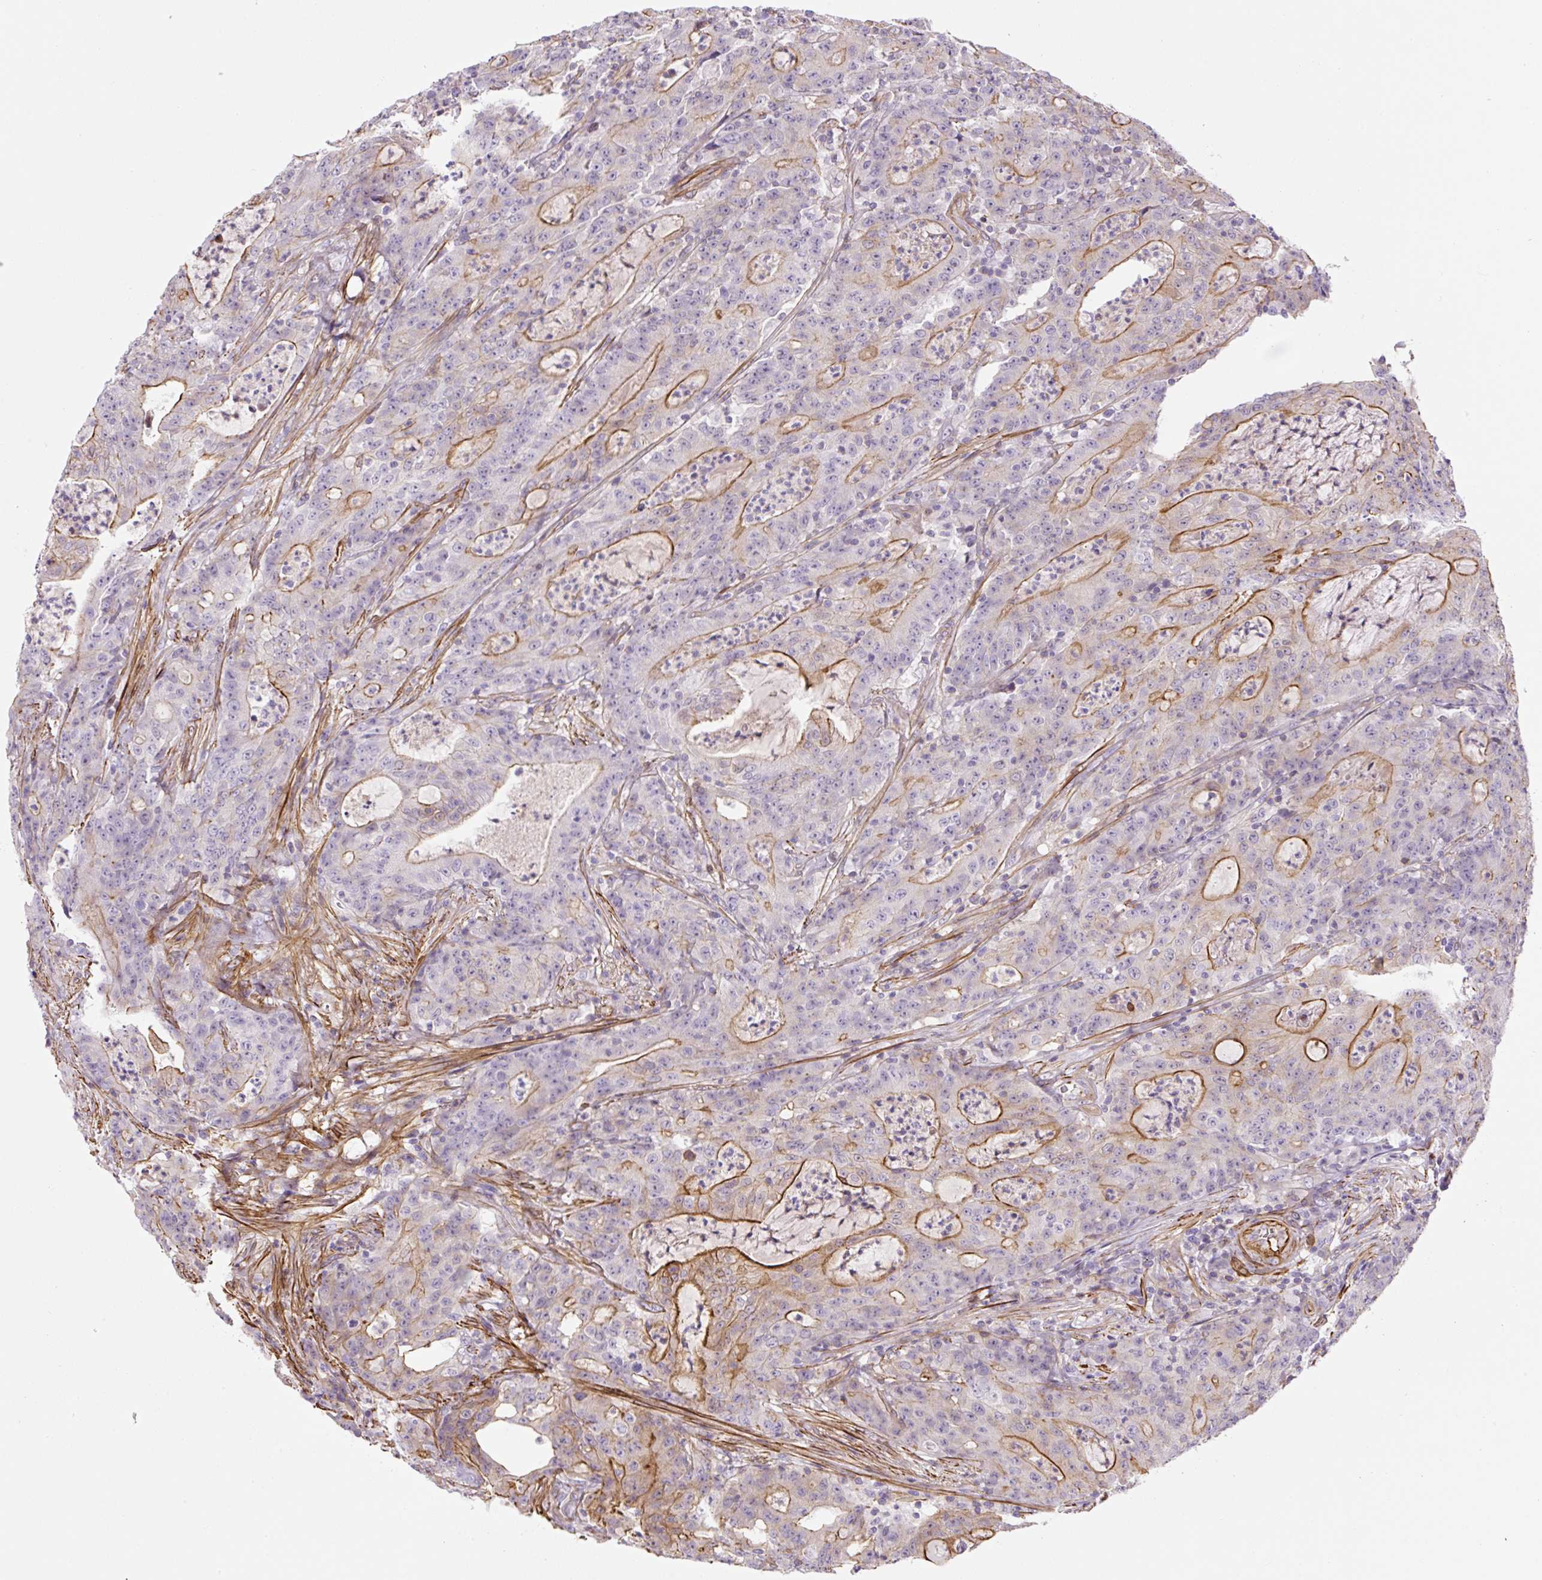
{"staining": {"intensity": "moderate", "quantity": "25%-75%", "location": "cytoplasmic/membranous"}, "tissue": "colorectal cancer", "cell_type": "Tumor cells", "image_type": "cancer", "snomed": [{"axis": "morphology", "description": "Adenocarcinoma, NOS"}, {"axis": "topography", "description": "Colon"}], "caption": "IHC photomicrograph of neoplastic tissue: human colorectal cancer (adenocarcinoma) stained using immunohistochemistry (IHC) exhibits medium levels of moderate protein expression localized specifically in the cytoplasmic/membranous of tumor cells, appearing as a cytoplasmic/membranous brown color.", "gene": "B3GALT5", "patient": {"sex": "male", "age": 83}}